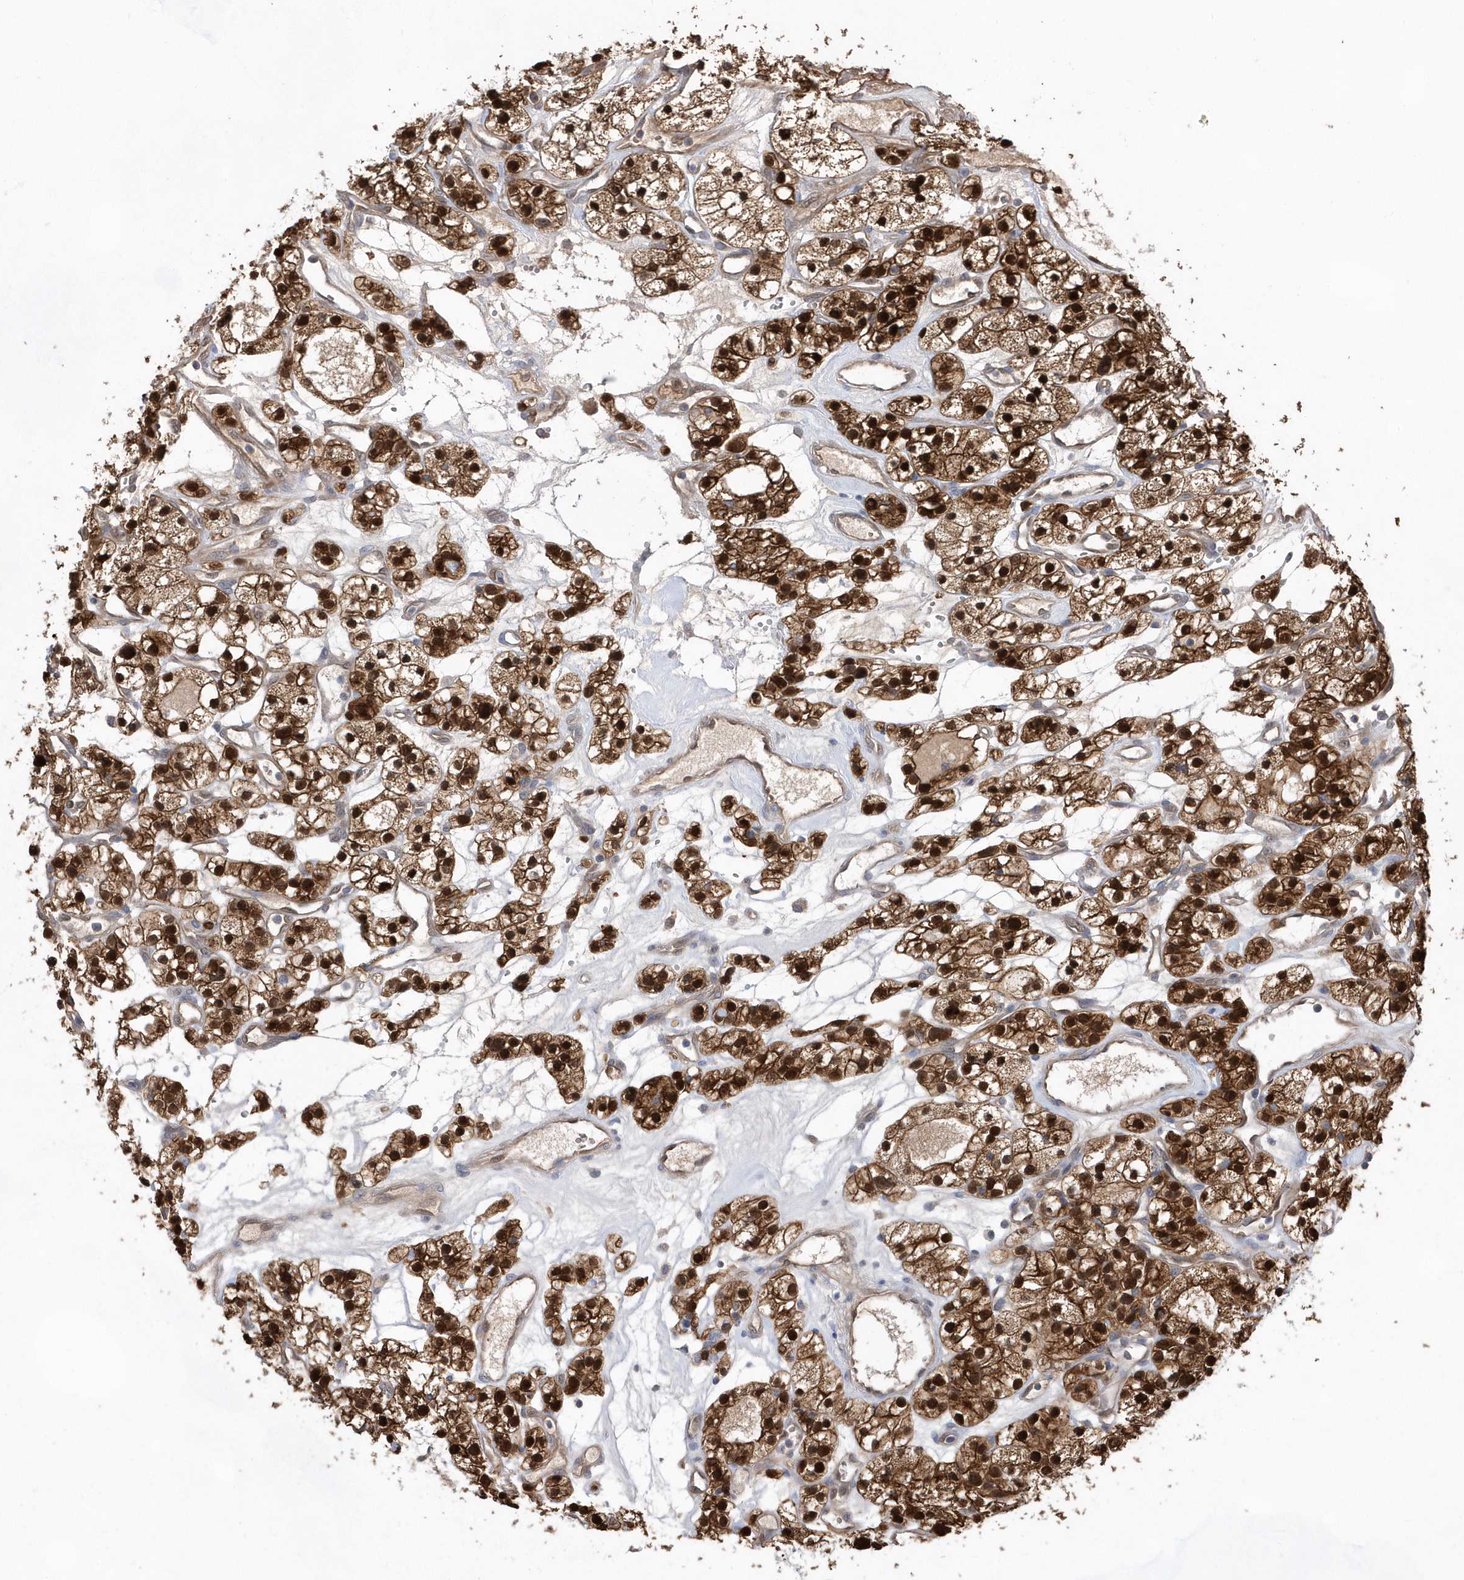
{"staining": {"intensity": "strong", "quantity": ">75%", "location": "cytoplasmic/membranous,nuclear"}, "tissue": "renal cancer", "cell_type": "Tumor cells", "image_type": "cancer", "snomed": [{"axis": "morphology", "description": "Adenocarcinoma, NOS"}, {"axis": "topography", "description": "Kidney"}], "caption": "A high amount of strong cytoplasmic/membranous and nuclear expression is present in approximately >75% of tumor cells in renal adenocarcinoma tissue.", "gene": "BDH2", "patient": {"sex": "female", "age": 57}}